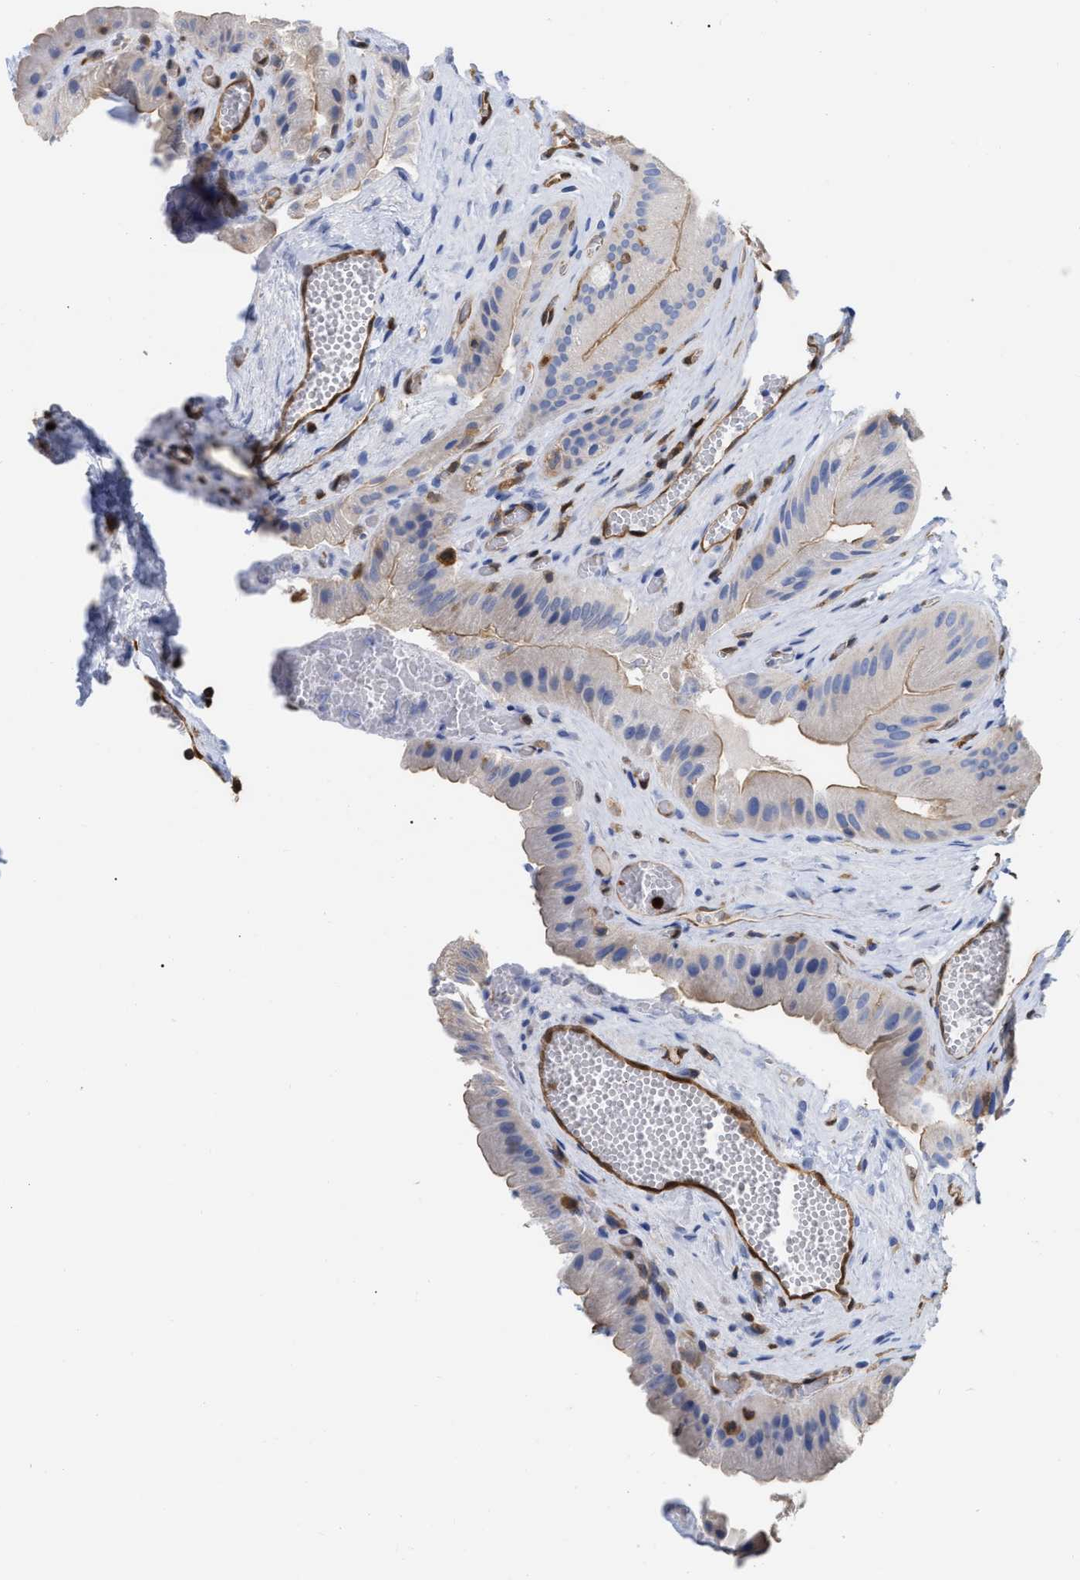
{"staining": {"intensity": "weak", "quantity": ">75%", "location": "cytoplasmic/membranous"}, "tissue": "gallbladder", "cell_type": "Glandular cells", "image_type": "normal", "snomed": [{"axis": "morphology", "description": "Normal tissue, NOS"}, {"axis": "topography", "description": "Gallbladder"}], "caption": "Weak cytoplasmic/membranous protein expression is appreciated in about >75% of glandular cells in gallbladder.", "gene": "GIMAP4", "patient": {"sex": "male", "age": 49}}